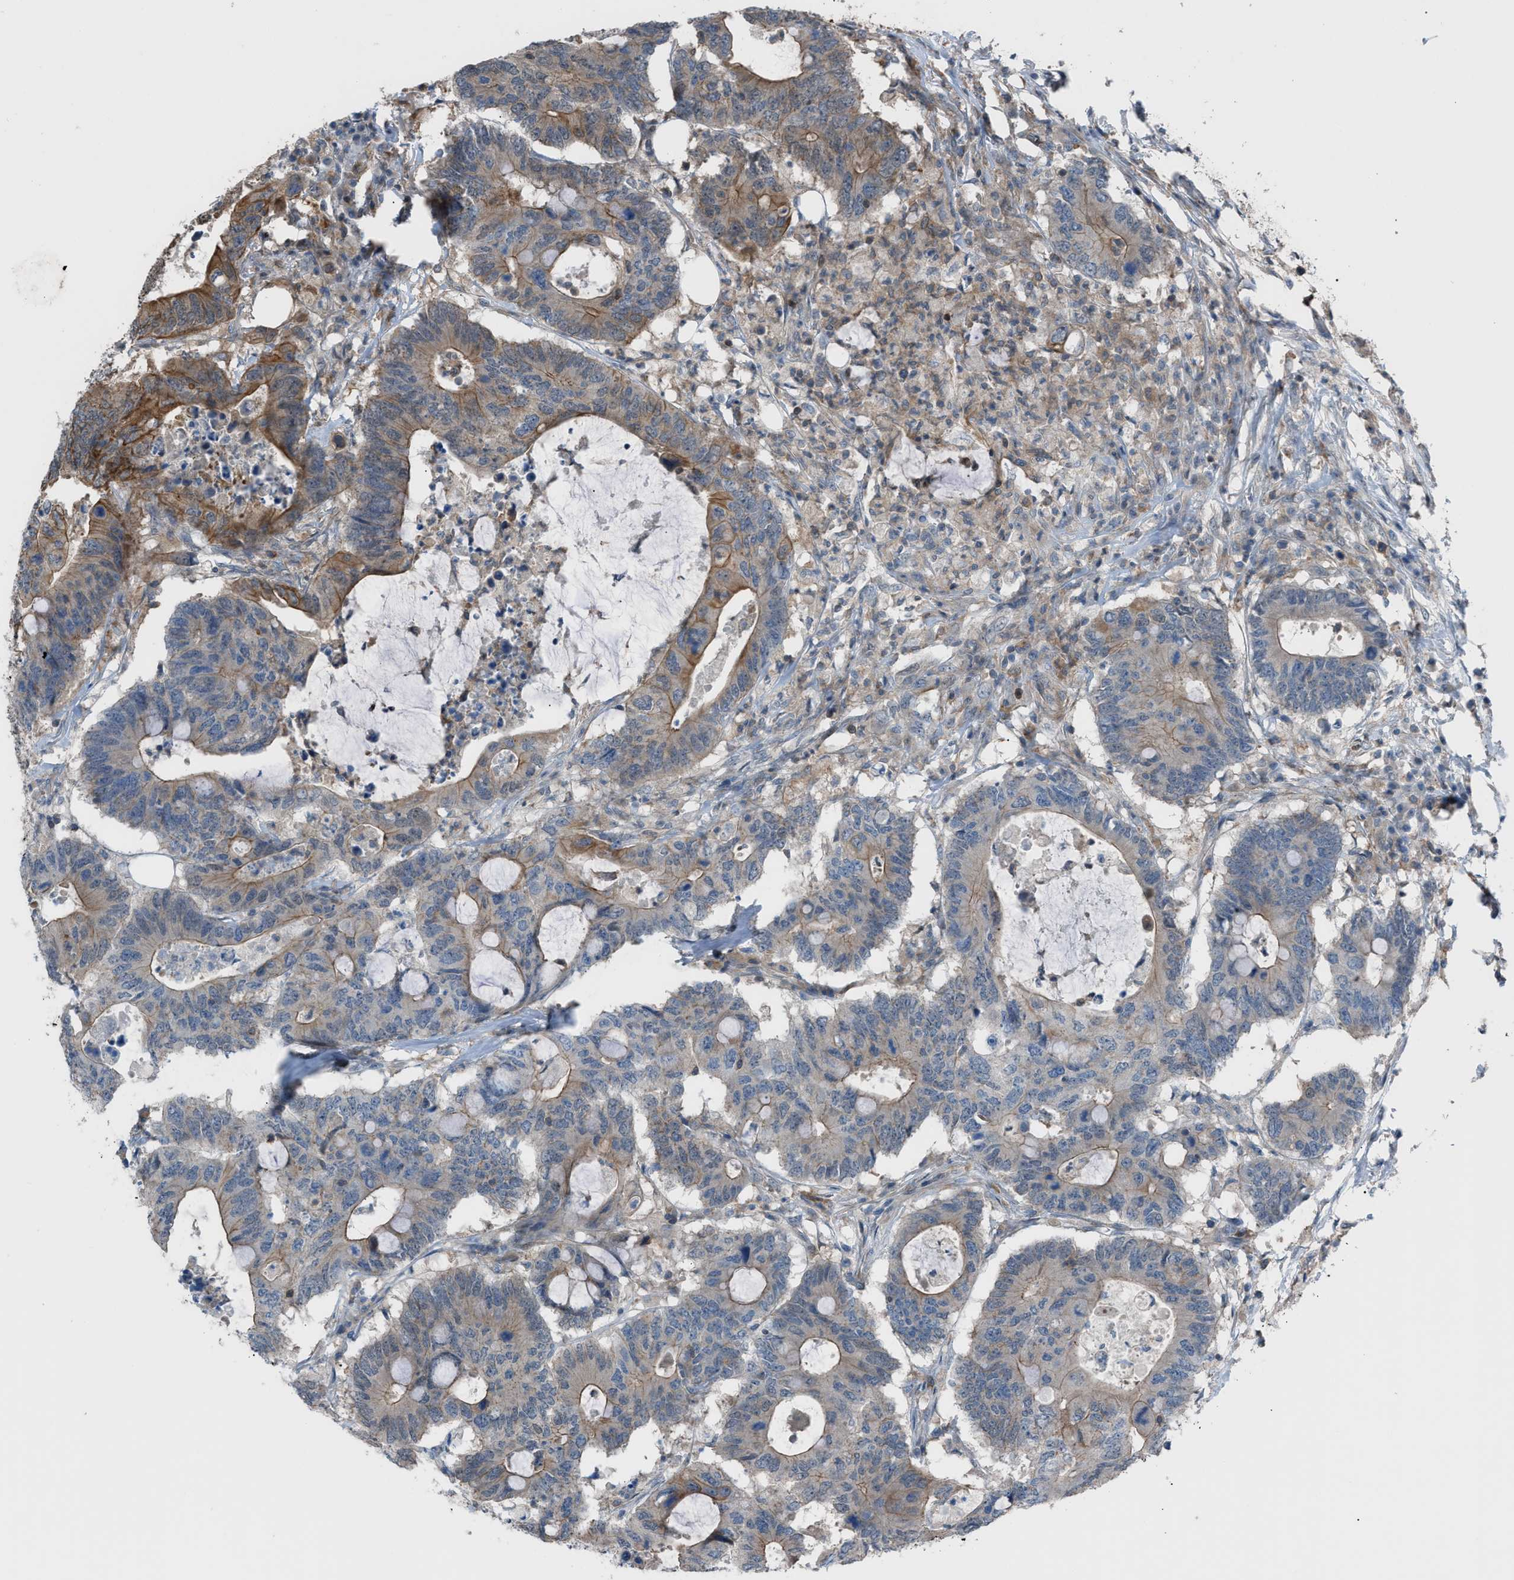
{"staining": {"intensity": "moderate", "quantity": "25%-75%", "location": "cytoplasmic/membranous"}, "tissue": "colorectal cancer", "cell_type": "Tumor cells", "image_type": "cancer", "snomed": [{"axis": "morphology", "description": "Adenocarcinoma, NOS"}, {"axis": "topography", "description": "Colon"}], "caption": "There is medium levels of moderate cytoplasmic/membranous expression in tumor cells of colorectal adenocarcinoma, as demonstrated by immunohistochemical staining (brown color).", "gene": "DYRK1A", "patient": {"sex": "male", "age": 71}}